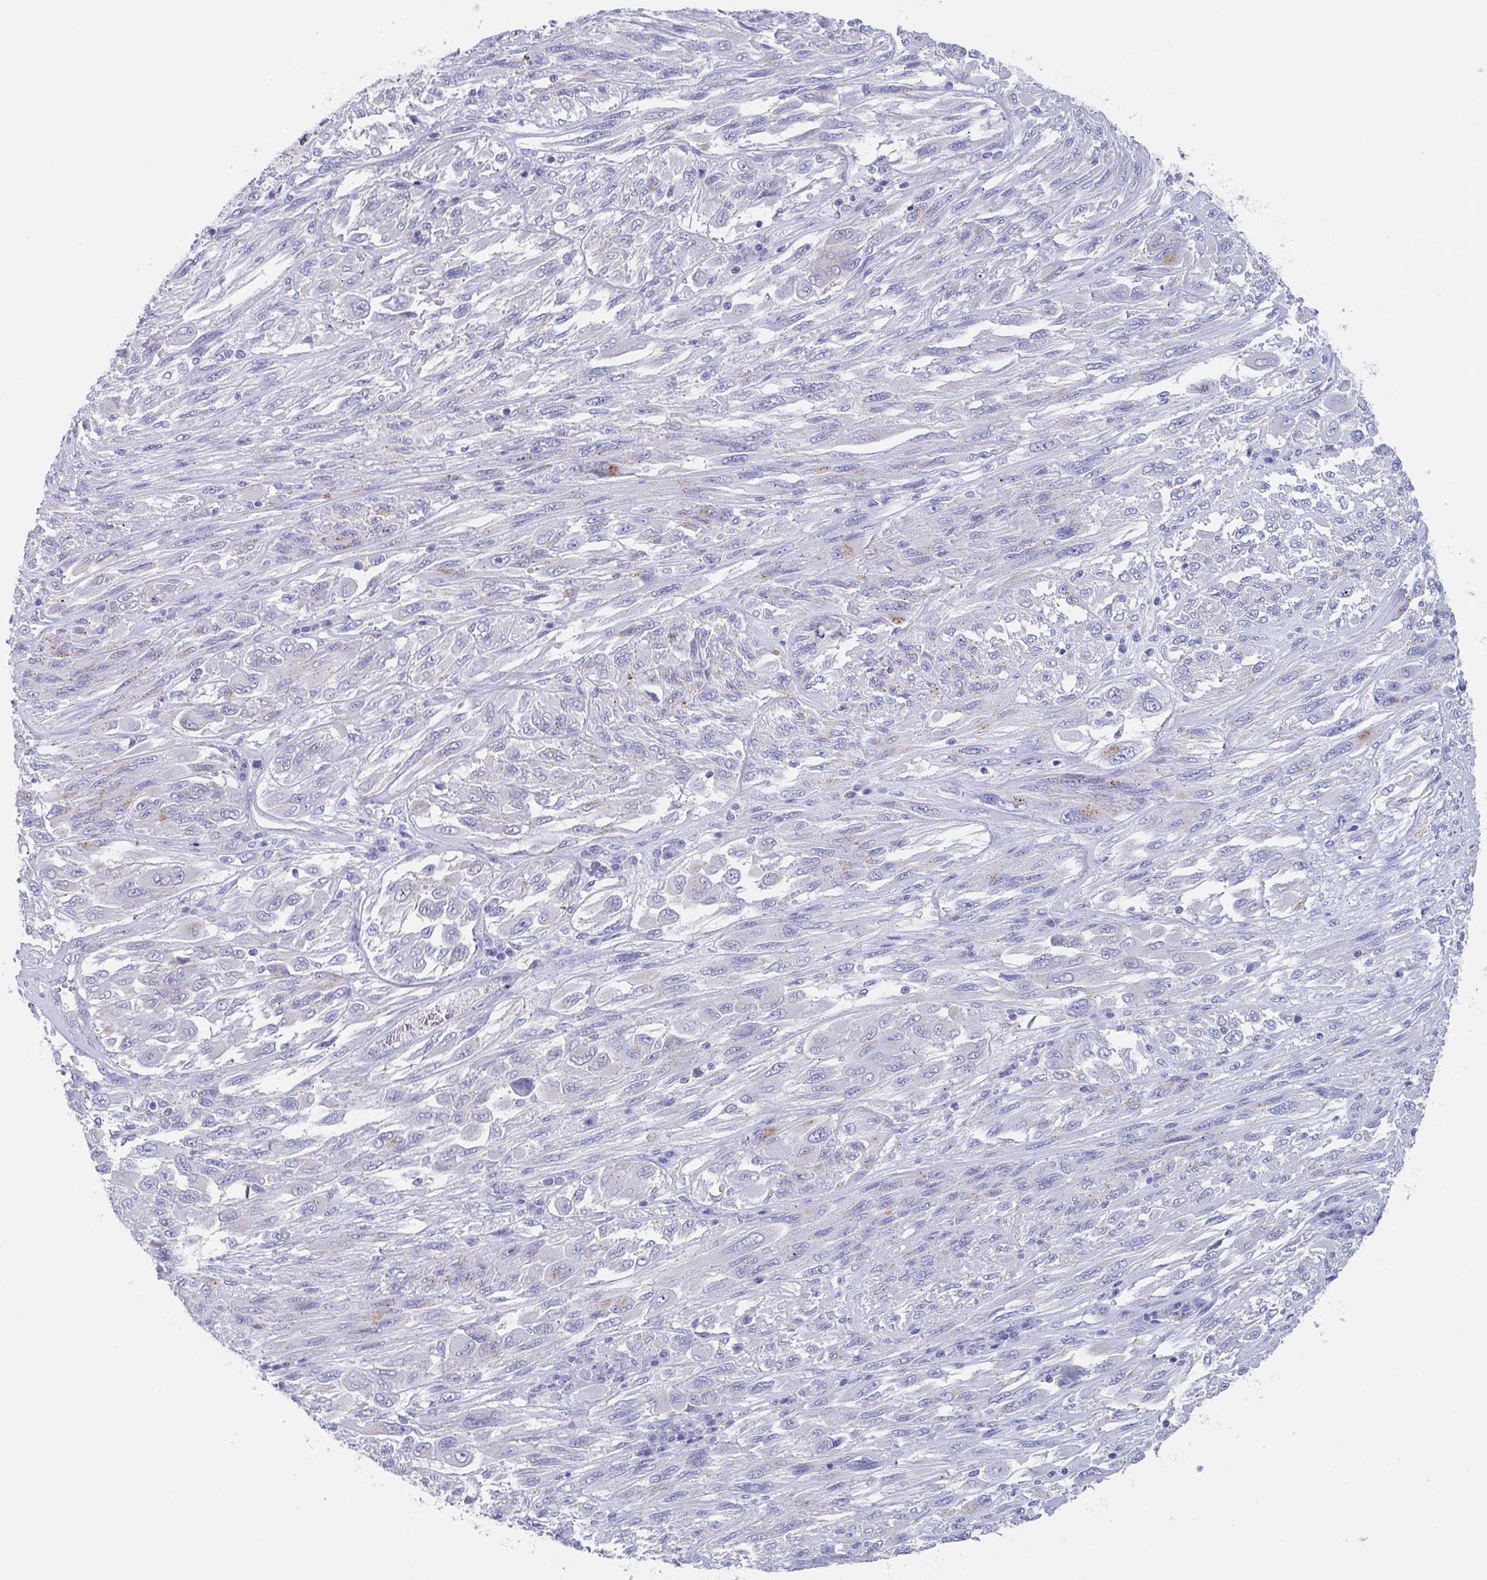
{"staining": {"intensity": "negative", "quantity": "none", "location": "none"}, "tissue": "melanoma", "cell_type": "Tumor cells", "image_type": "cancer", "snomed": [{"axis": "morphology", "description": "Malignant melanoma, NOS"}, {"axis": "topography", "description": "Skin"}], "caption": "Tumor cells show no significant staining in melanoma.", "gene": "CHMP5", "patient": {"sex": "female", "age": 91}}